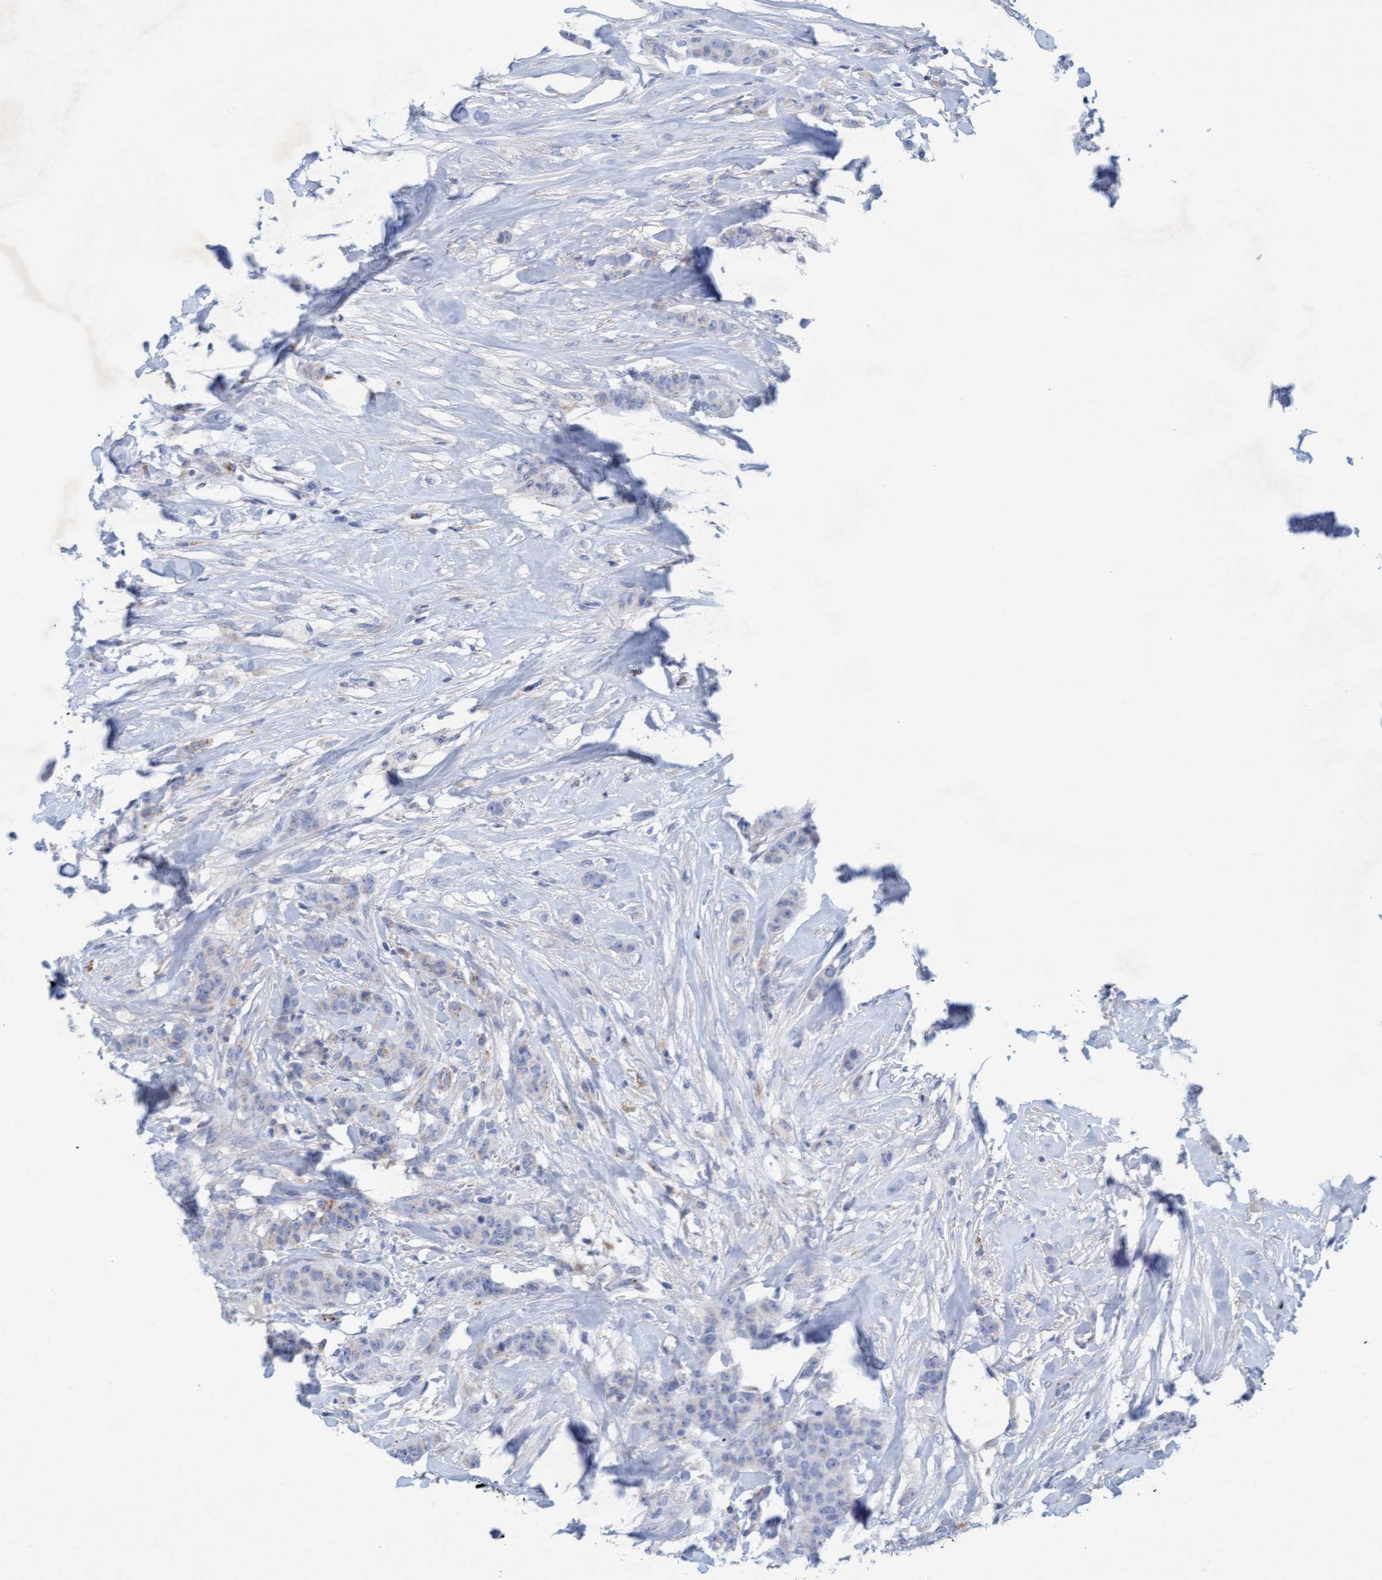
{"staining": {"intensity": "negative", "quantity": "none", "location": "none"}, "tissue": "breast cancer", "cell_type": "Tumor cells", "image_type": "cancer", "snomed": [{"axis": "morphology", "description": "Normal tissue, NOS"}, {"axis": "morphology", "description": "Duct carcinoma"}, {"axis": "topography", "description": "Breast"}], "caption": "This is an immunohistochemistry micrograph of human breast cancer. There is no expression in tumor cells.", "gene": "SGSH", "patient": {"sex": "female", "age": 40}}